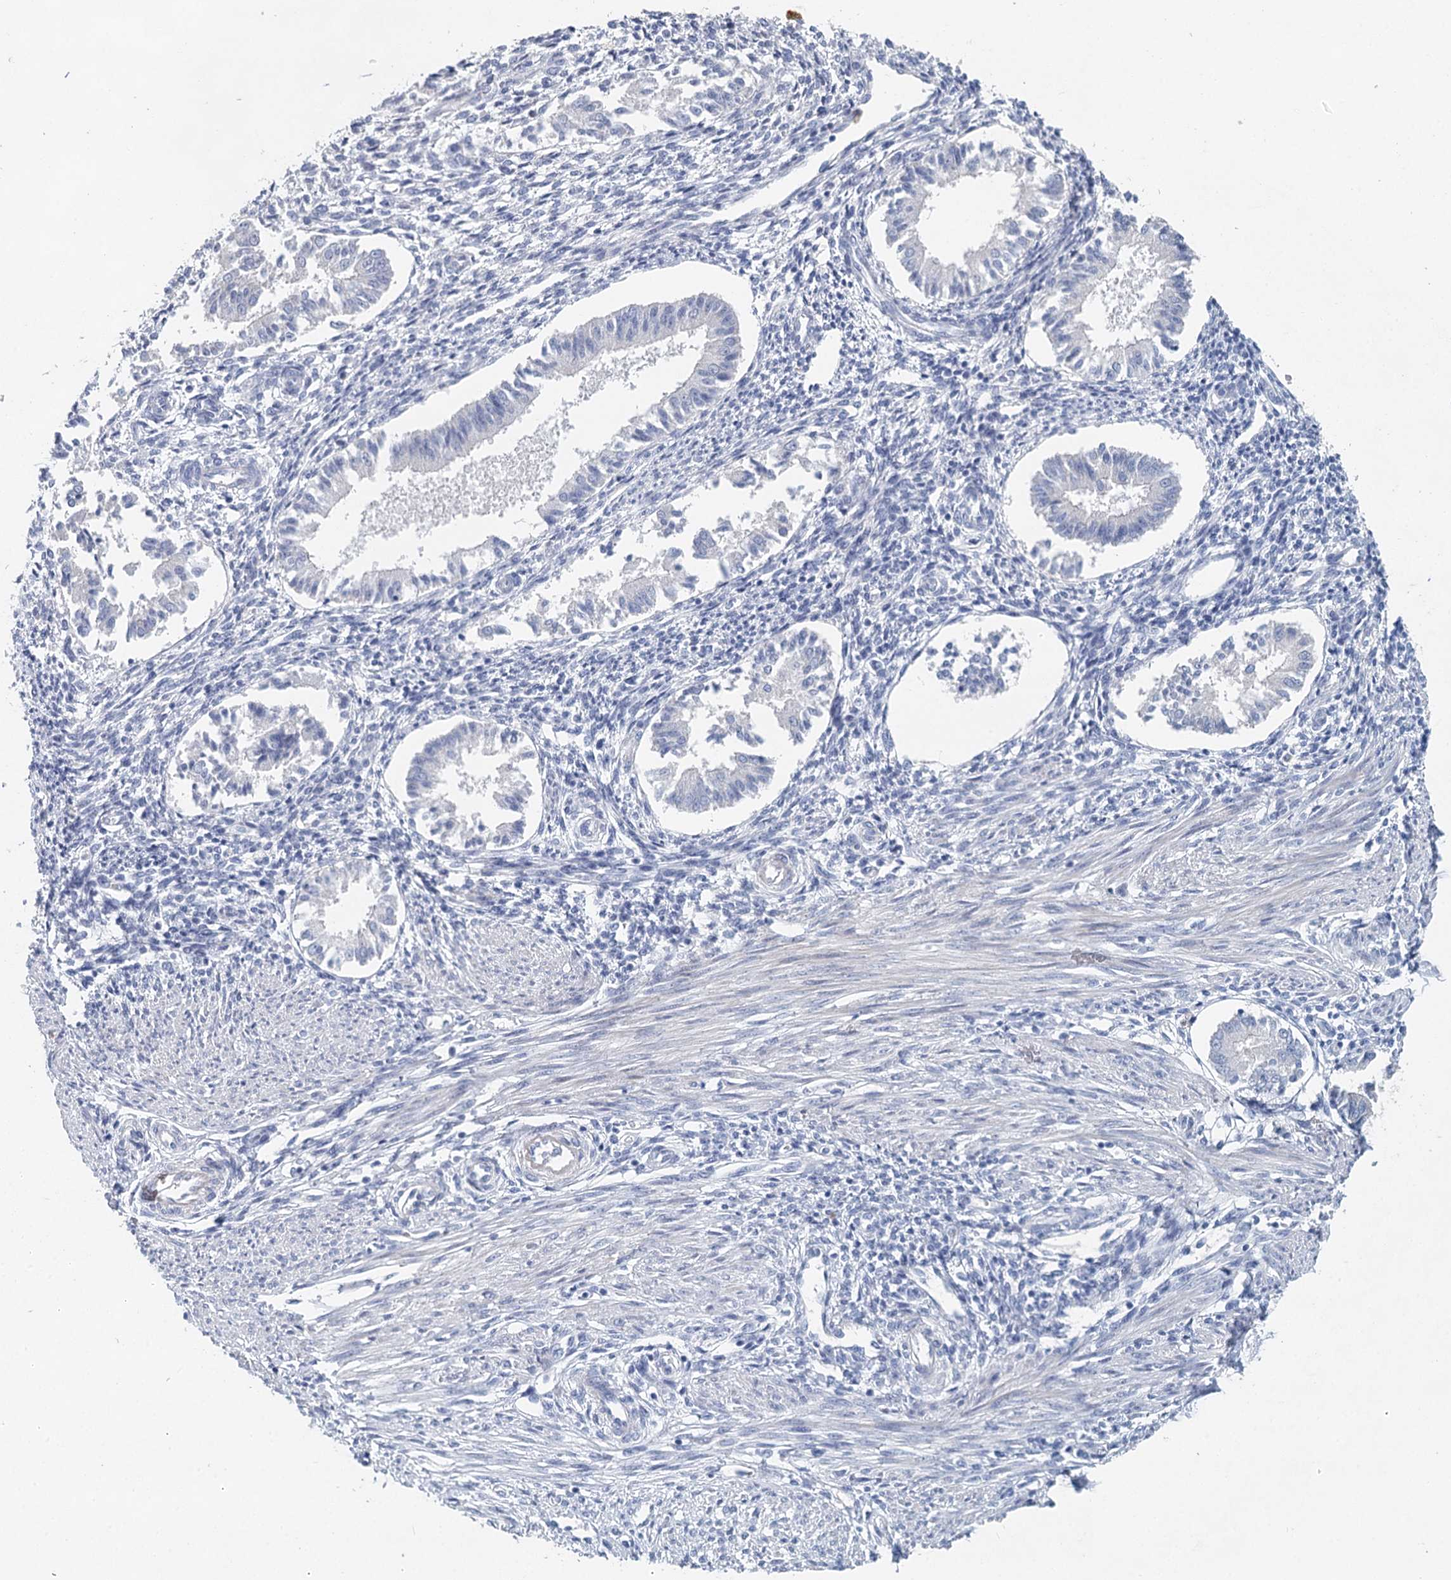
{"staining": {"intensity": "negative", "quantity": "none", "location": "none"}, "tissue": "endometrium", "cell_type": "Cells in endometrial stroma", "image_type": "normal", "snomed": [{"axis": "morphology", "description": "Normal tissue, NOS"}, {"axis": "topography", "description": "Uterus"}, {"axis": "topography", "description": "Endometrium"}], "caption": "The IHC micrograph has no significant expression in cells in endometrial stroma of endometrium. (DAB IHC visualized using brightfield microscopy, high magnification).", "gene": "MYL6B", "patient": {"sex": "female", "age": 48}}